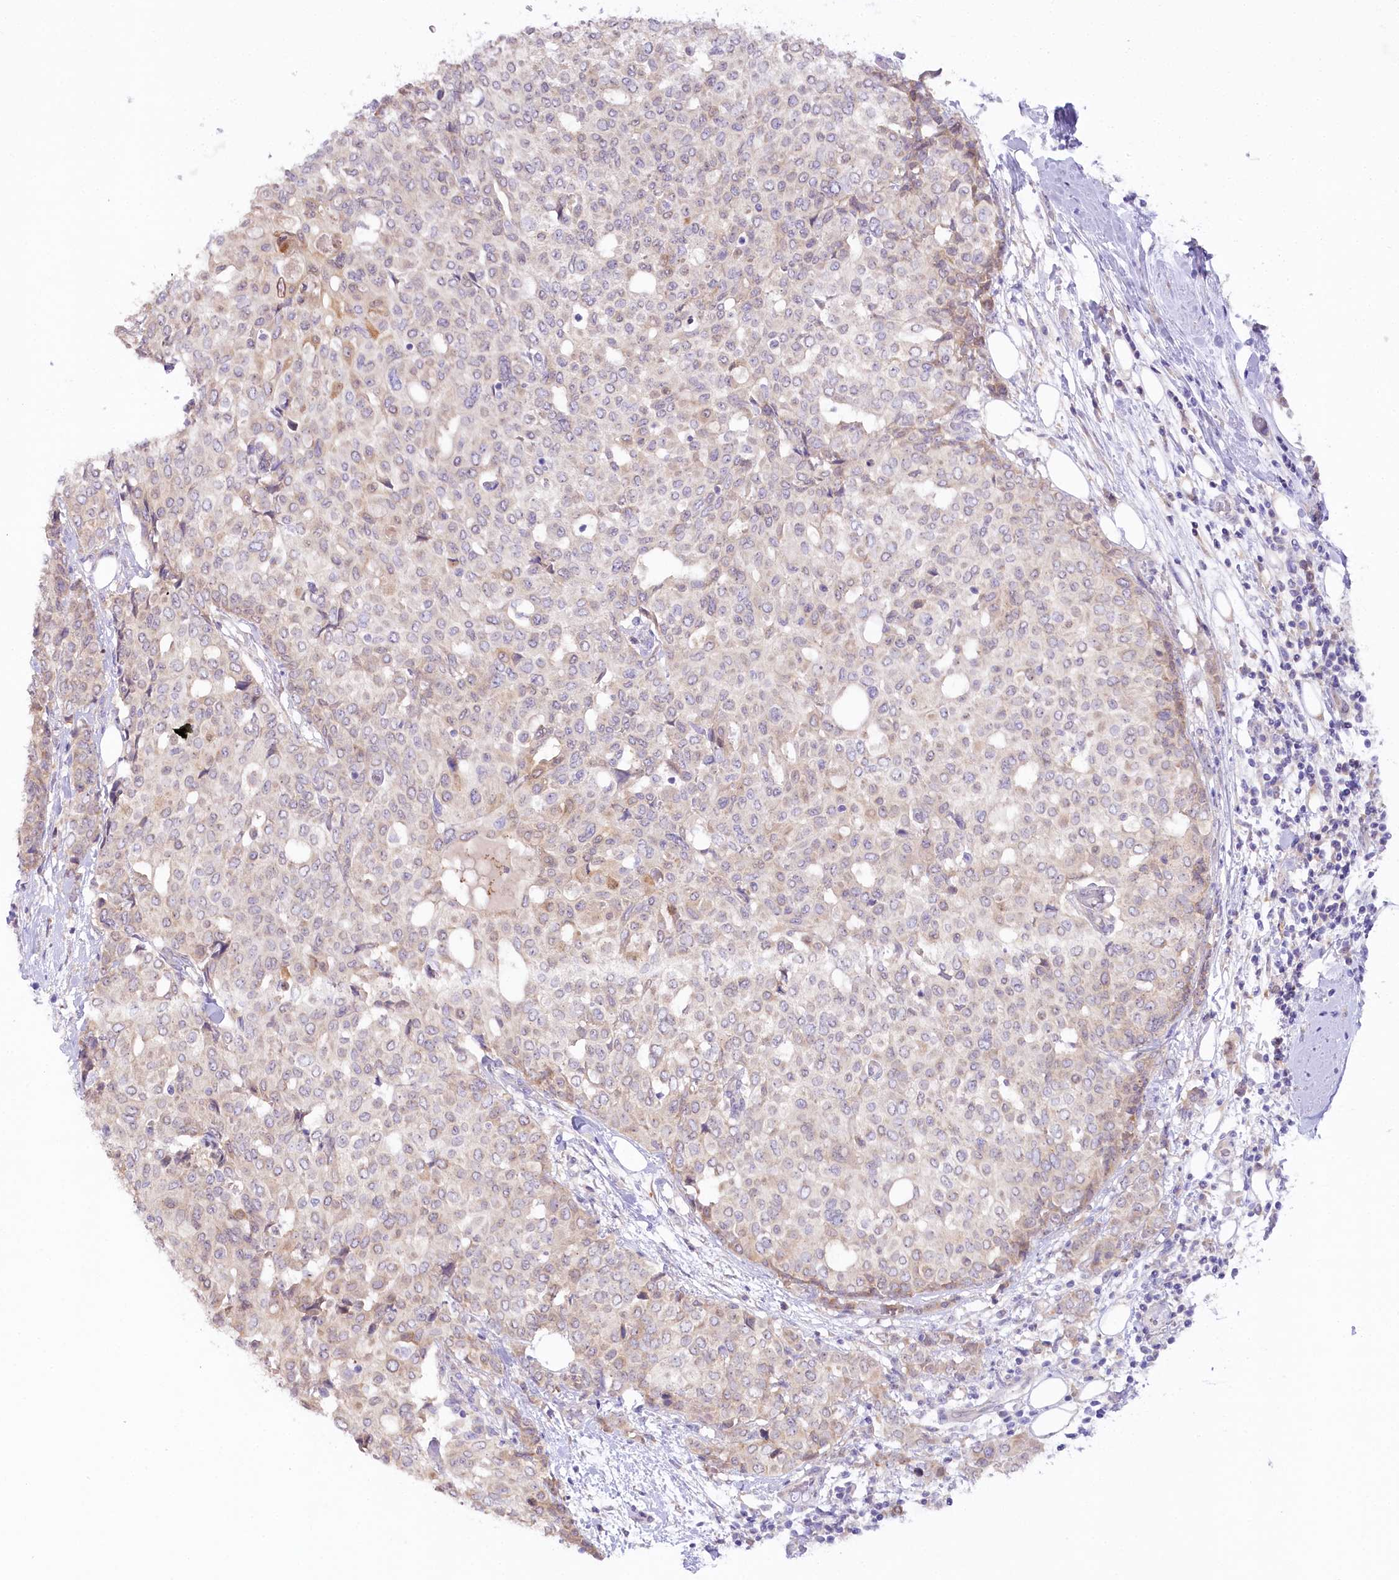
{"staining": {"intensity": "weak", "quantity": "25%-75%", "location": "cytoplasmic/membranous"}, "tissue": "breast cancer", "cell_type": "Tumor cells", "image_type": "cancer", "snomed": [{"axis": "morphology", "description": "Lobular carcinoma"}, {"axis": "topography", "description": "Breast"}], "caption": "This is an image of immunohistochemistry staining of breast cancer, which shows weak positivity in the cytoplasmic/membranous of tumor cells.", "gene": "MYOZ1", "patient": {"sex": "female", "age": 51}}